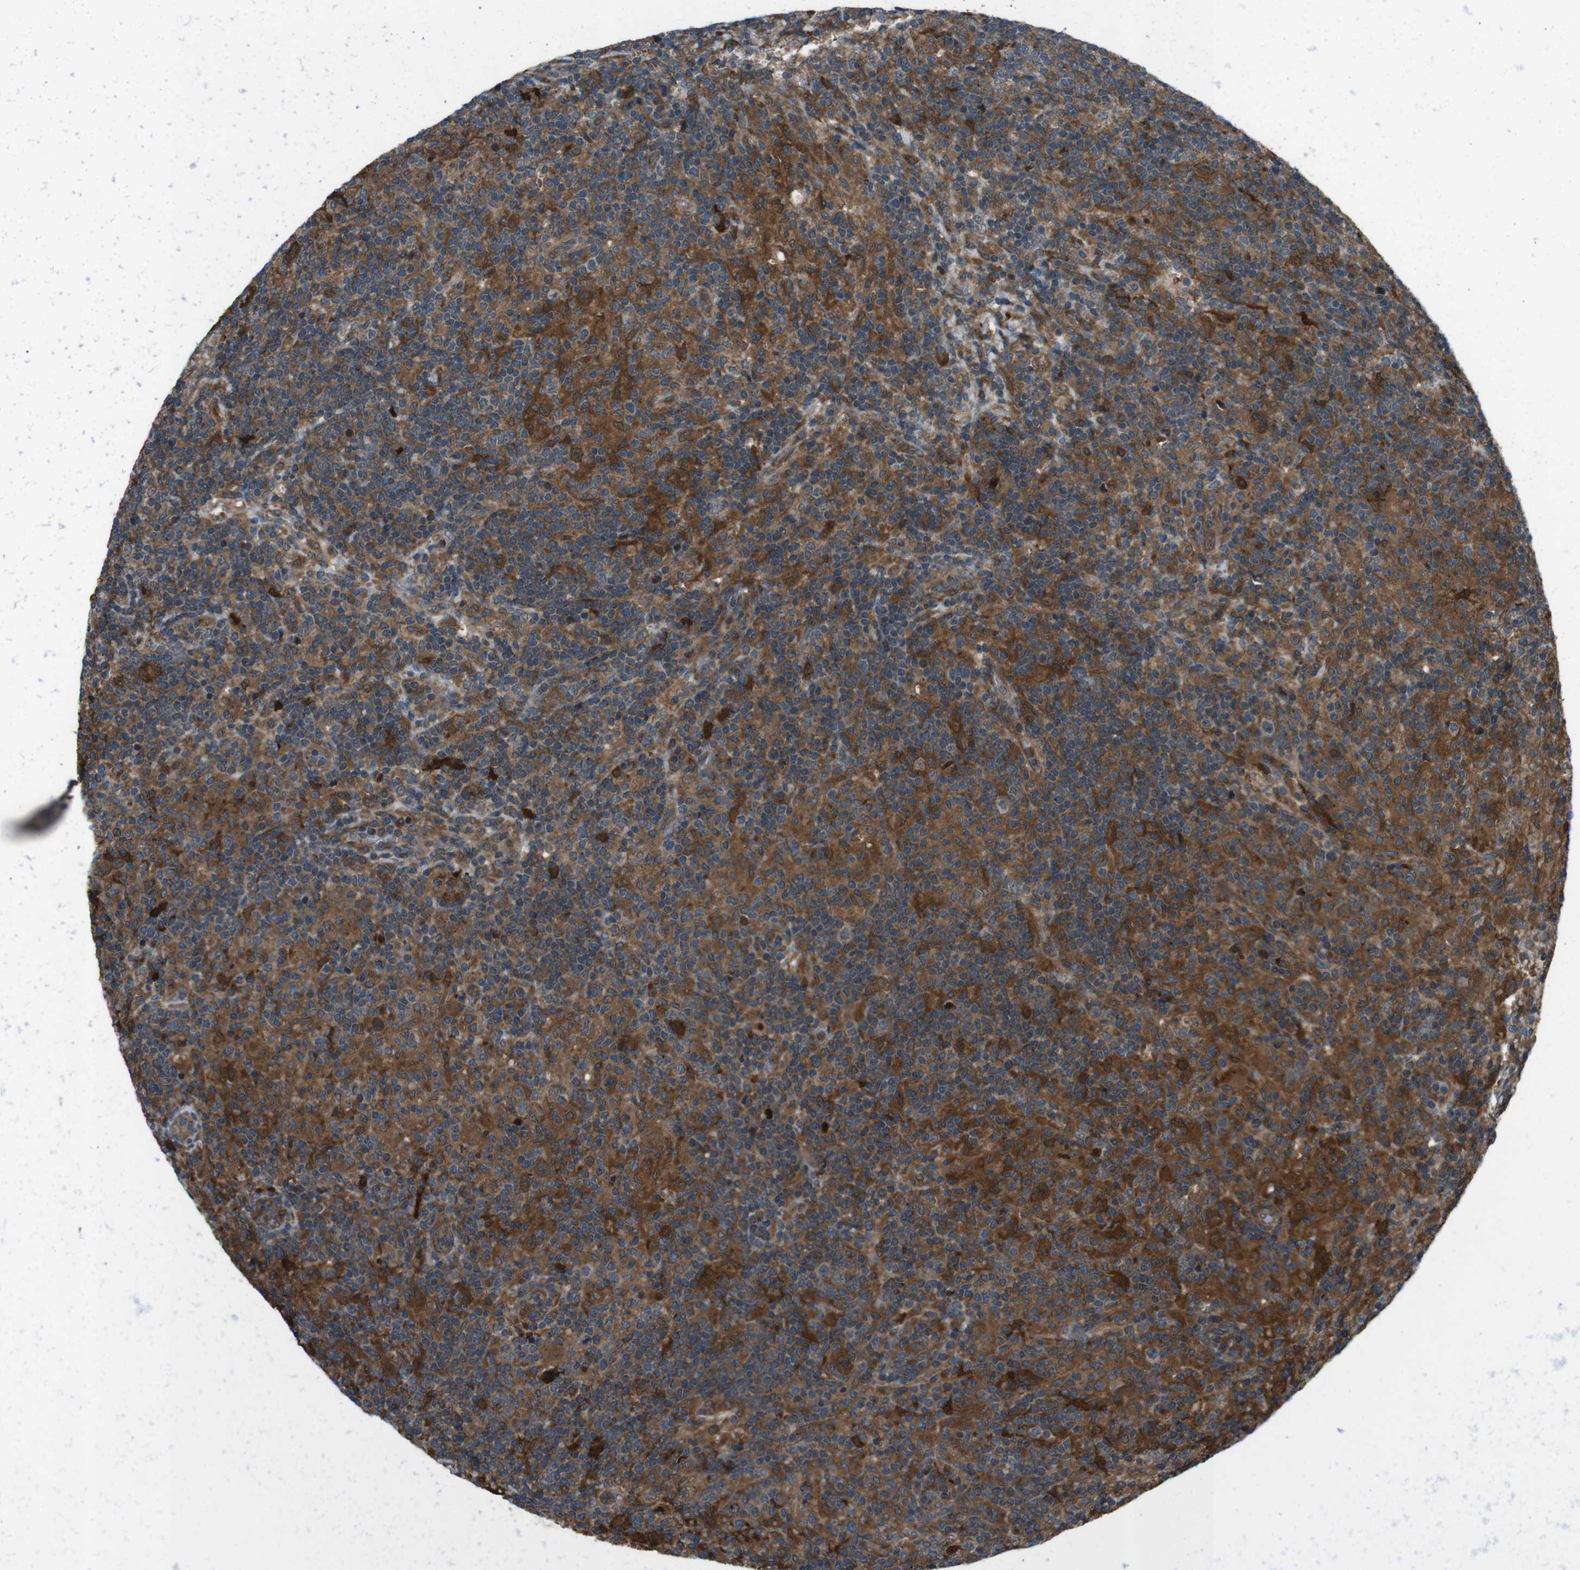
{"staining": {"intensity": "weak", "quantity": ">75%", "location": "cytoplasmic/membranous"}, "tissue": "lymphoma", "cell_type": "Tumor cells", "image_type": "cancer", "snomed": [{"axis": "morphology", "description": "Hodgkin's disease, NOS"}, {"axis": "topography", "description": "Lymph node"}], "caption": "High-power microscopy captured an IHC micrograph of lymphoma, revealing weak cytoplasmic/membranous staining in approximately >75% of tumor cells.", "gene": "SLC27A4", "patient": {"sex": "male", "age": 70}}